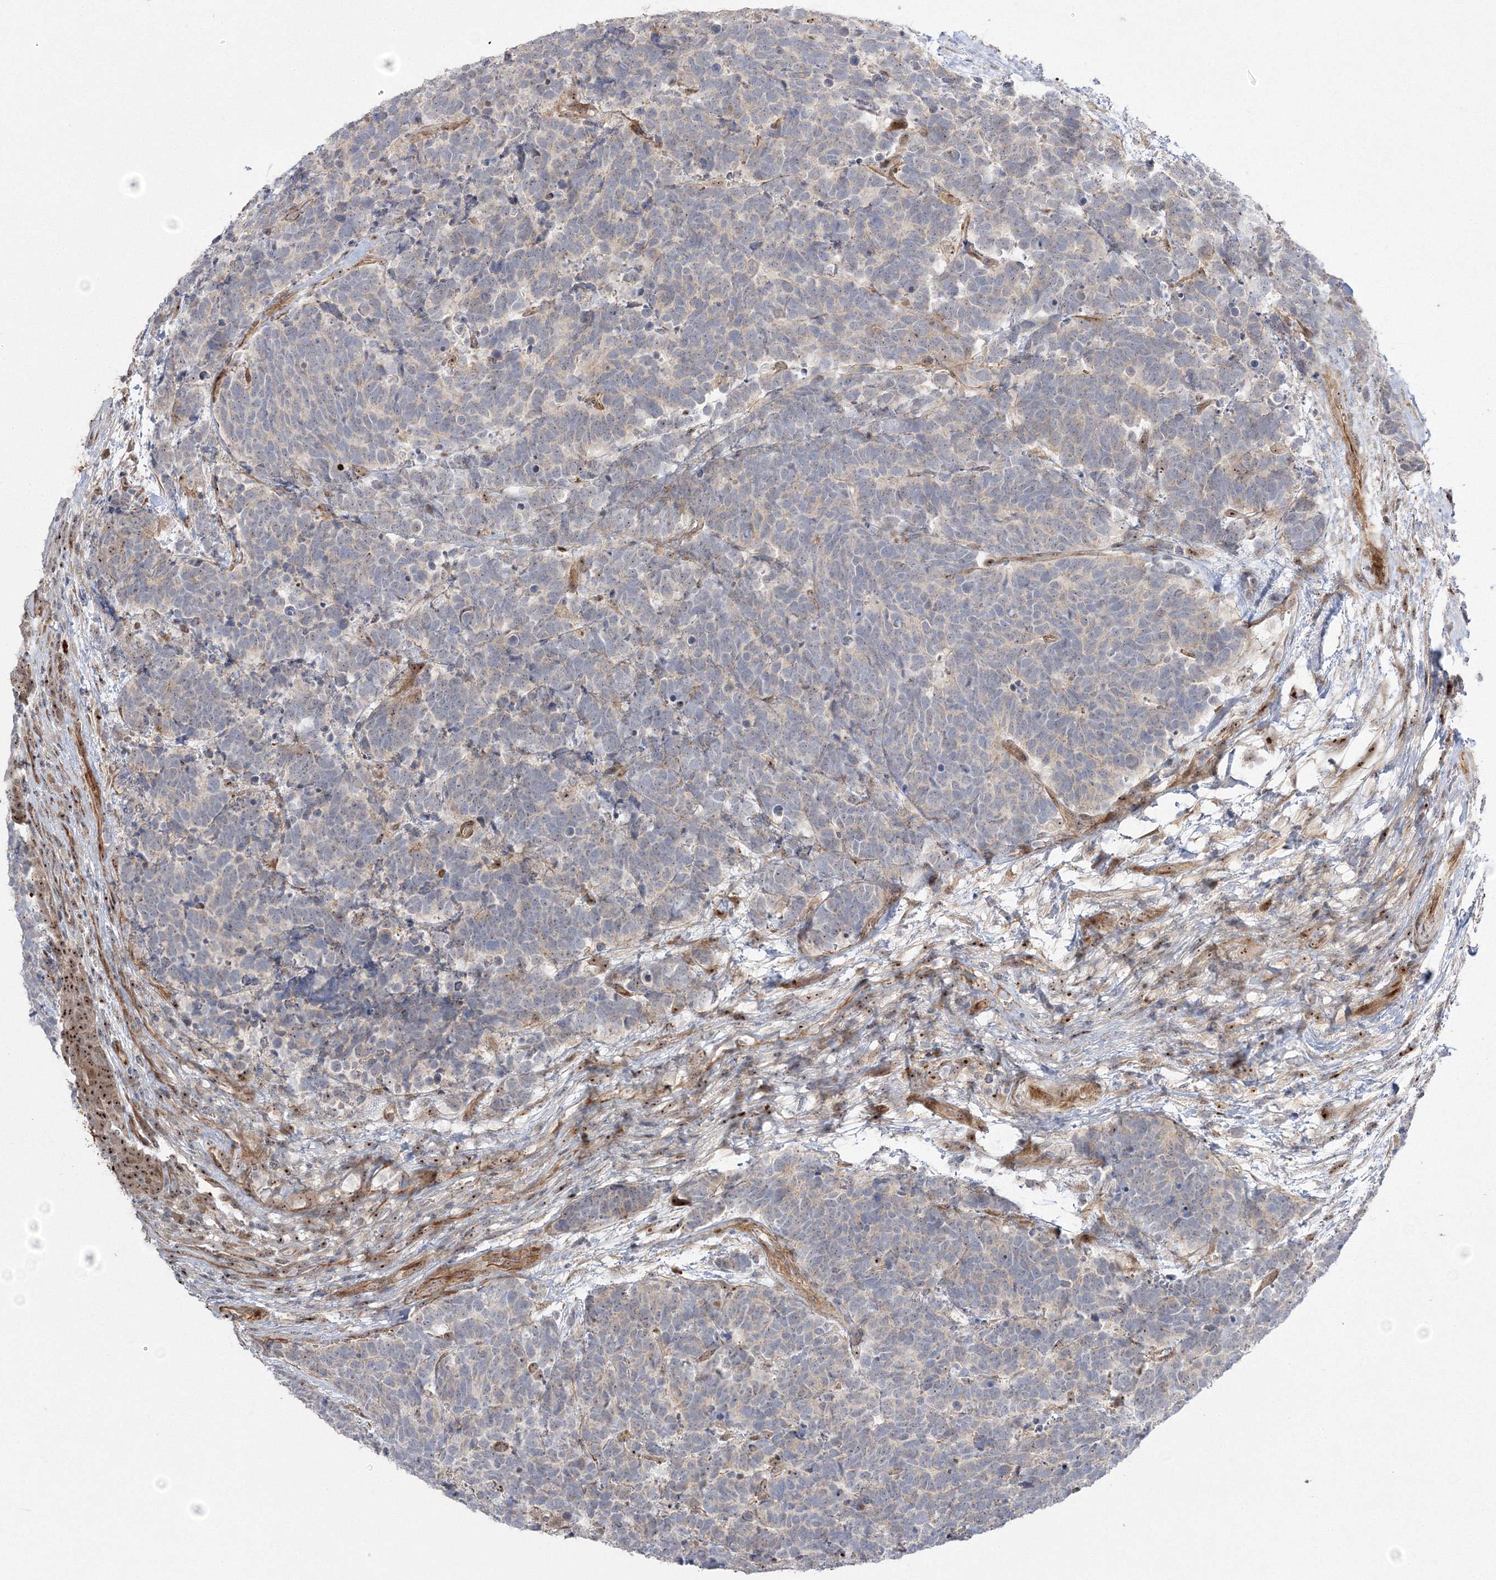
{"staining": {"intensity": "negative", "quantity": "none", "location": "none"}, "tissue": "carcinoid", "cell_type": "Tumor cells", "image_type": "cancer", "snomed": [{"axis": "morphology", "description": "Carcinoma, NOS"}, {"axis": "morphology", "description": "Carcinoid, malignant, NOS"}, {"axis": "topography", "description": "Urinary bladder"}], "caption": "IHC micrograph of human carcinoid stained for a protein (brown), which reveals no expression in tumor cells. The staining was performed using DAB to visualize the protein expression in brown, while the nuclei were stained in blue with hematoxylin (Magnification: 20x).", "gene": "NPM3", "patient": {"sex": "male", "age": 57}}